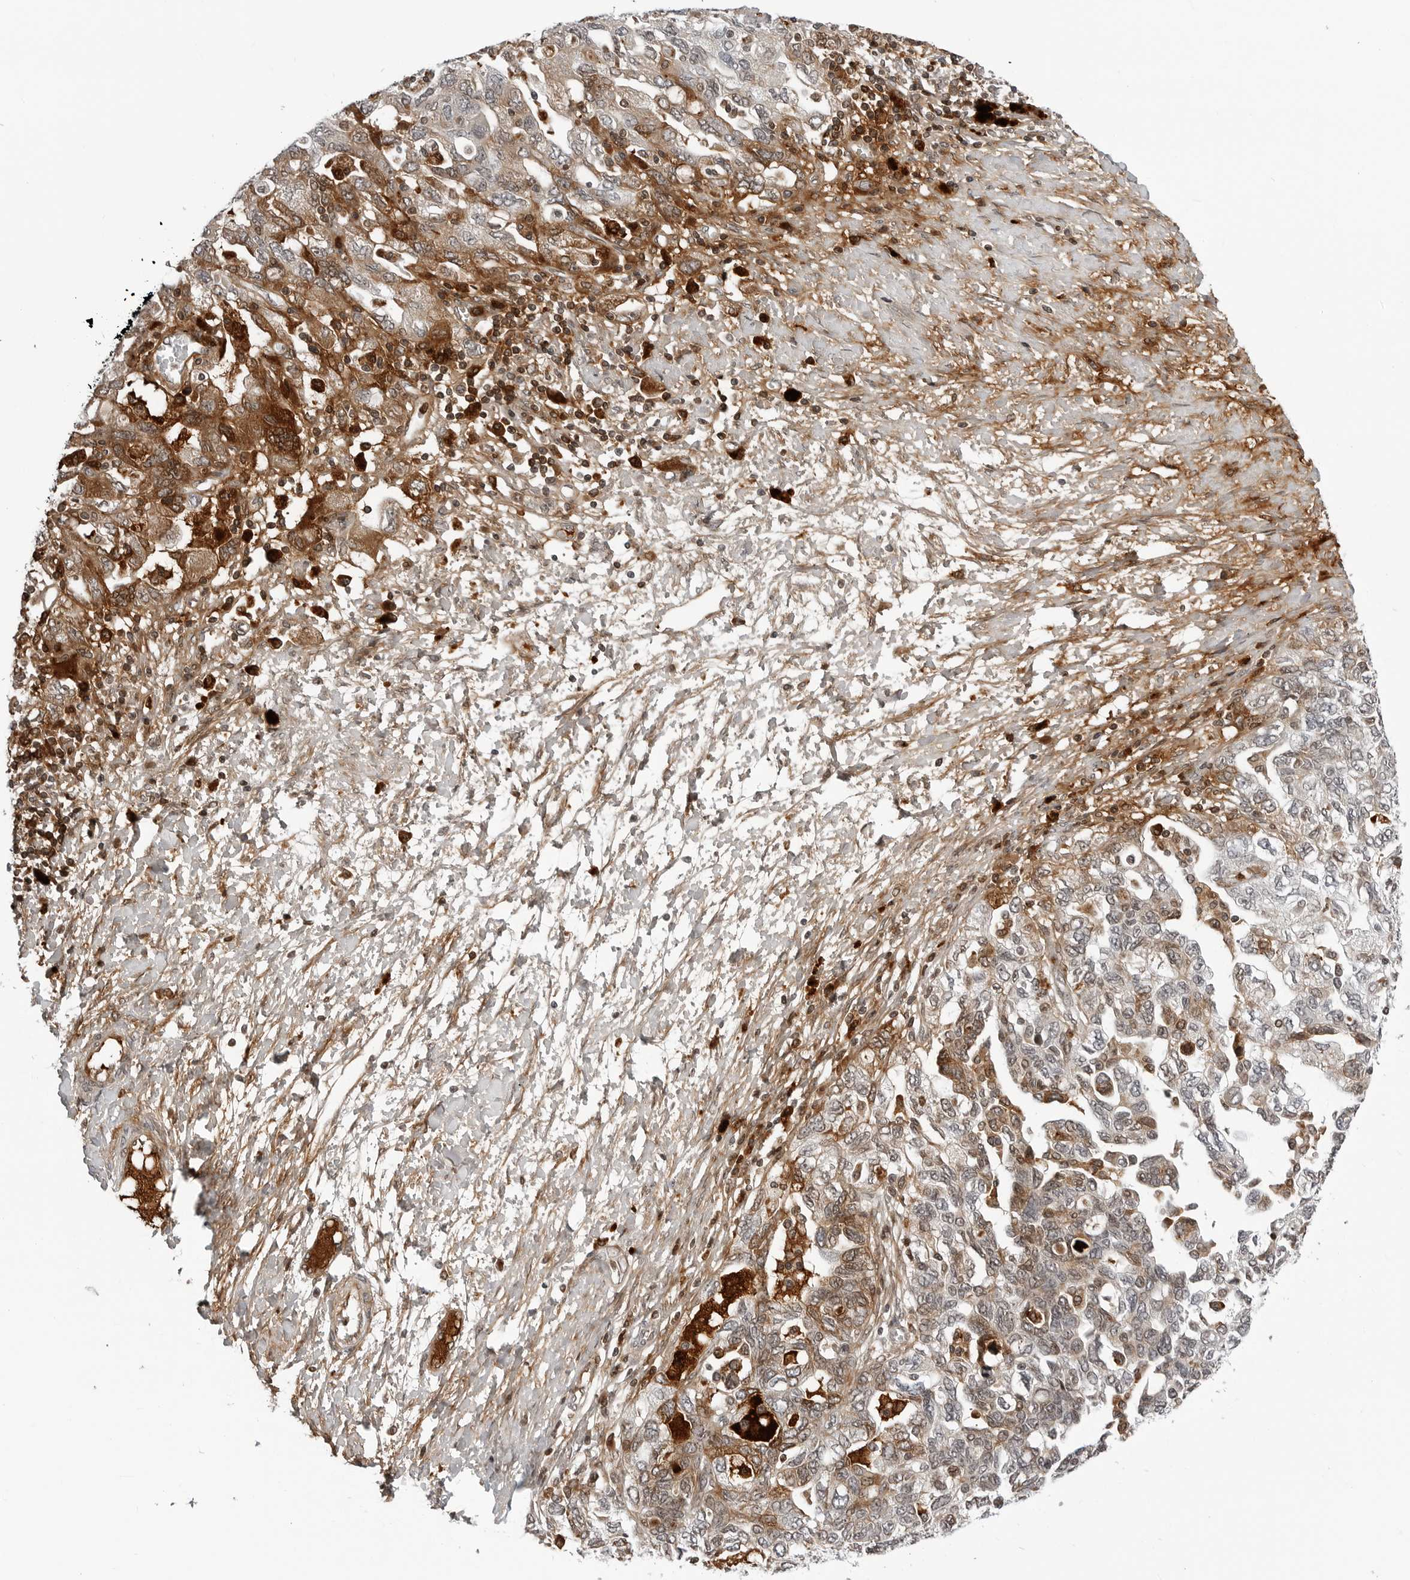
{"staining": {"intensity": "strong", "quantity": "<25%", "location": "cytoplasmic/membranous,nuclear"}, "tissue": "ovarian cancer", "cell_type": "Tumor cells", "image_type": "cancer", "snomed": [{"axis": "morphology", "description": "Carcinoma, NOS"}, {"axis": "morphology", "description": "Cystadenocarcinoma, serous, NOS"}, {"axis": "topography", "description": "Ovary"}], "caption": "An image showing strong cytoplasmic/membranous and nuclear staining in approximately <25% of tumor cells in carcinoma (ovarian), as visualized by brown immunohistochemical staining.", "gene": "CXCR5", "patient": {"sex": "female", "age": 69}}